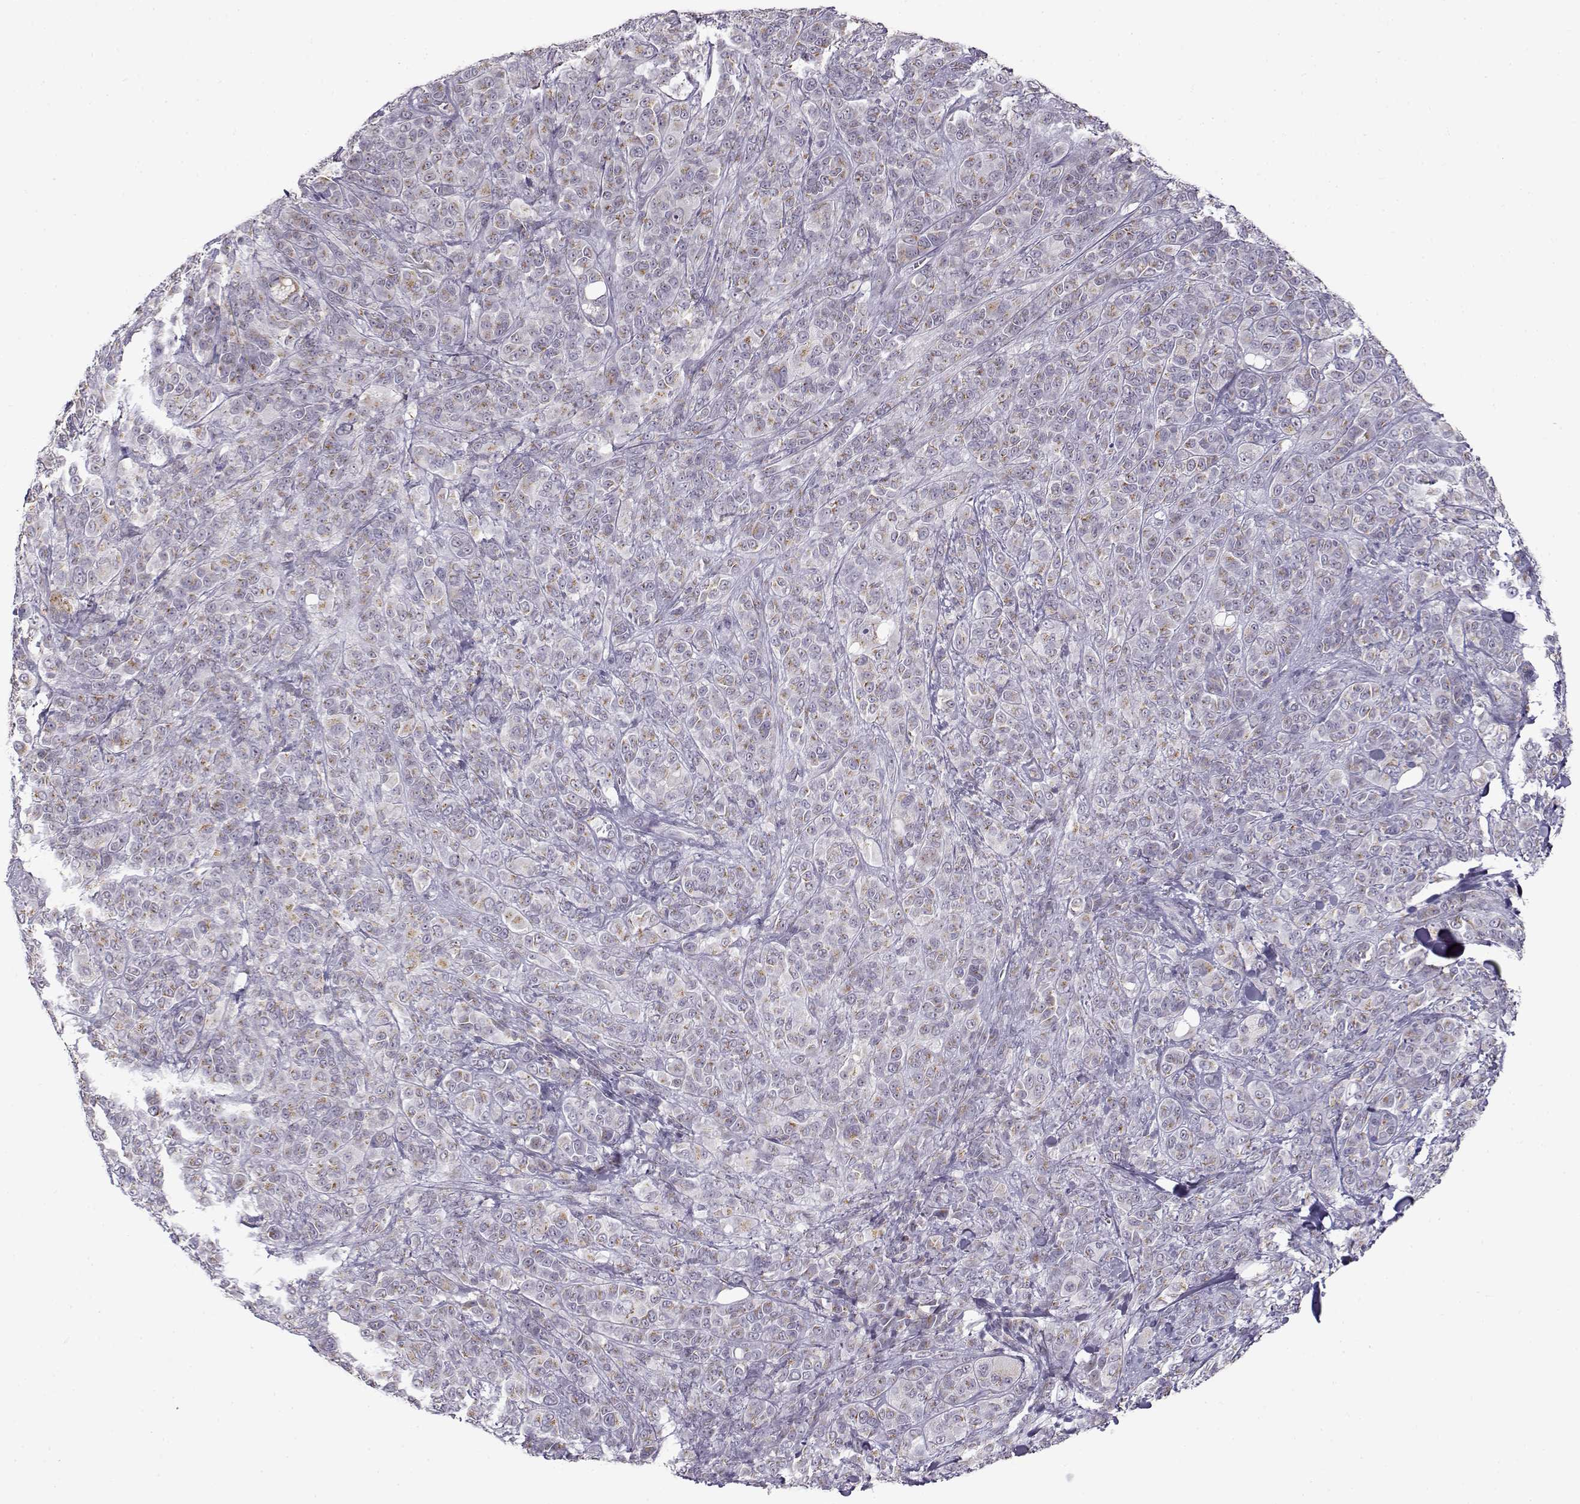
{"staining": {"intensity": "weak", "quantity": ">75%", "location": "cytoplasmic/membranous"}, "tissue": "melanoma", "cell_type": "Tumor cells", "image_type": "cancer", "snomed": [{"axis": "morphology", "description": "Malignant melanoma, NOS"}, {"axis": "topography", "description": "Skin"}], "caption": "A high-resolution histopathology image shows immunohistochemistry staining of malignant melanoma, which reveals weak cytoplasmic/membranous staining in about >75% of tumor cells.", "gene": "SLC4A5", "patient": {"sex": "female", "age": 87}}